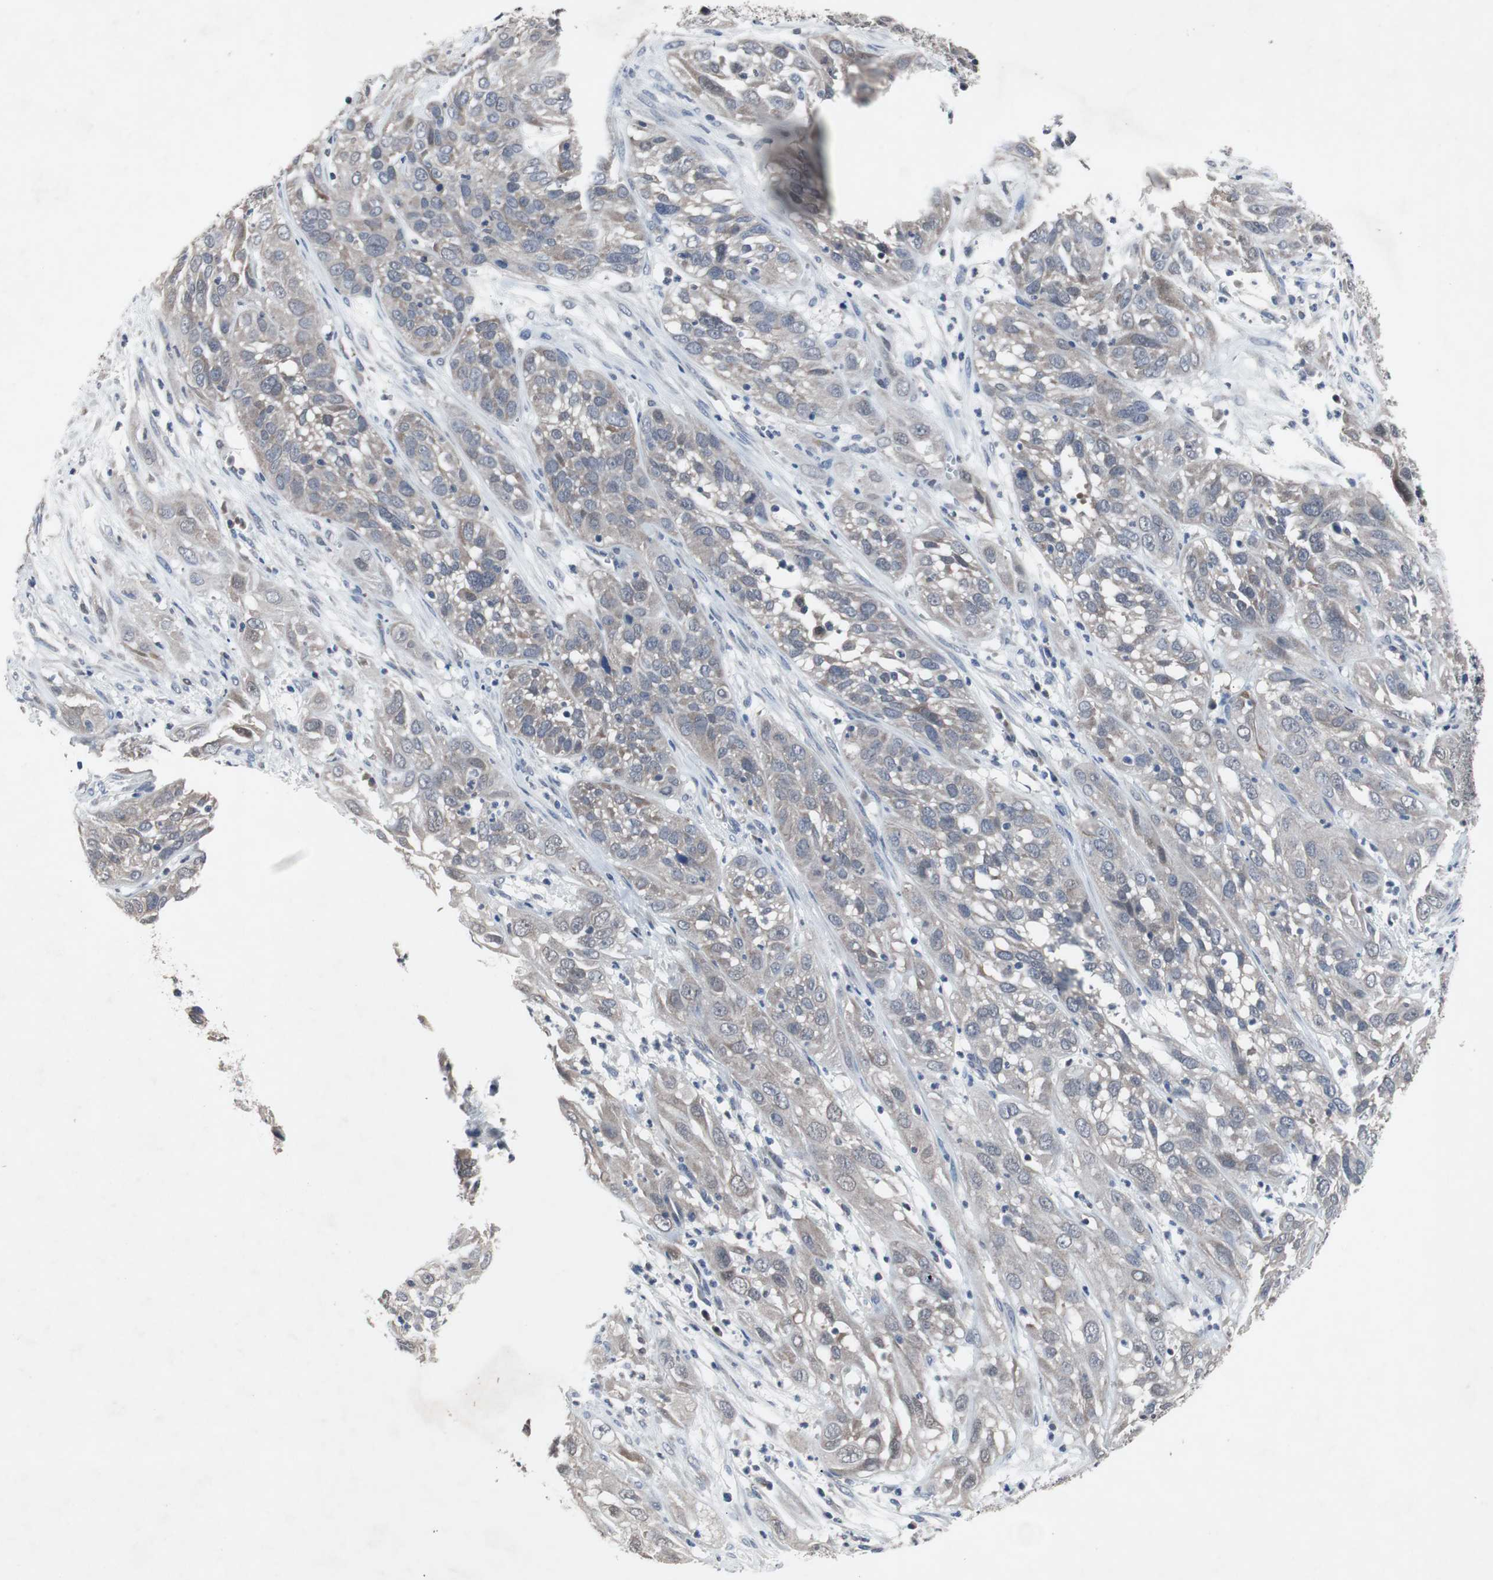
{"staining": {"intensity": "weak", "quantity": "25%-75%", "location": "cytoplasmic/membranous"}, "tissue": "cervical cancer", "cell_type": "Tumor cells", "image_type": "cancer", "snomed": [{"axis": "morphology", "description": "Squamous cell carcinoma, NOS"}, {"axis": "topography", "description": "Cervix"}], "caption": "A photomicrograph of human squamous cell carcinoma (cervical) stained for a protein displays weak cytoplasmic/membranous brown staining in tumor cells. (DAB (3,3'-diaminobenzidine) IHC with brightfield microscopy, high magnification).", "gene": "RBM47", "patient": {"sex": "female", "age": 32}}